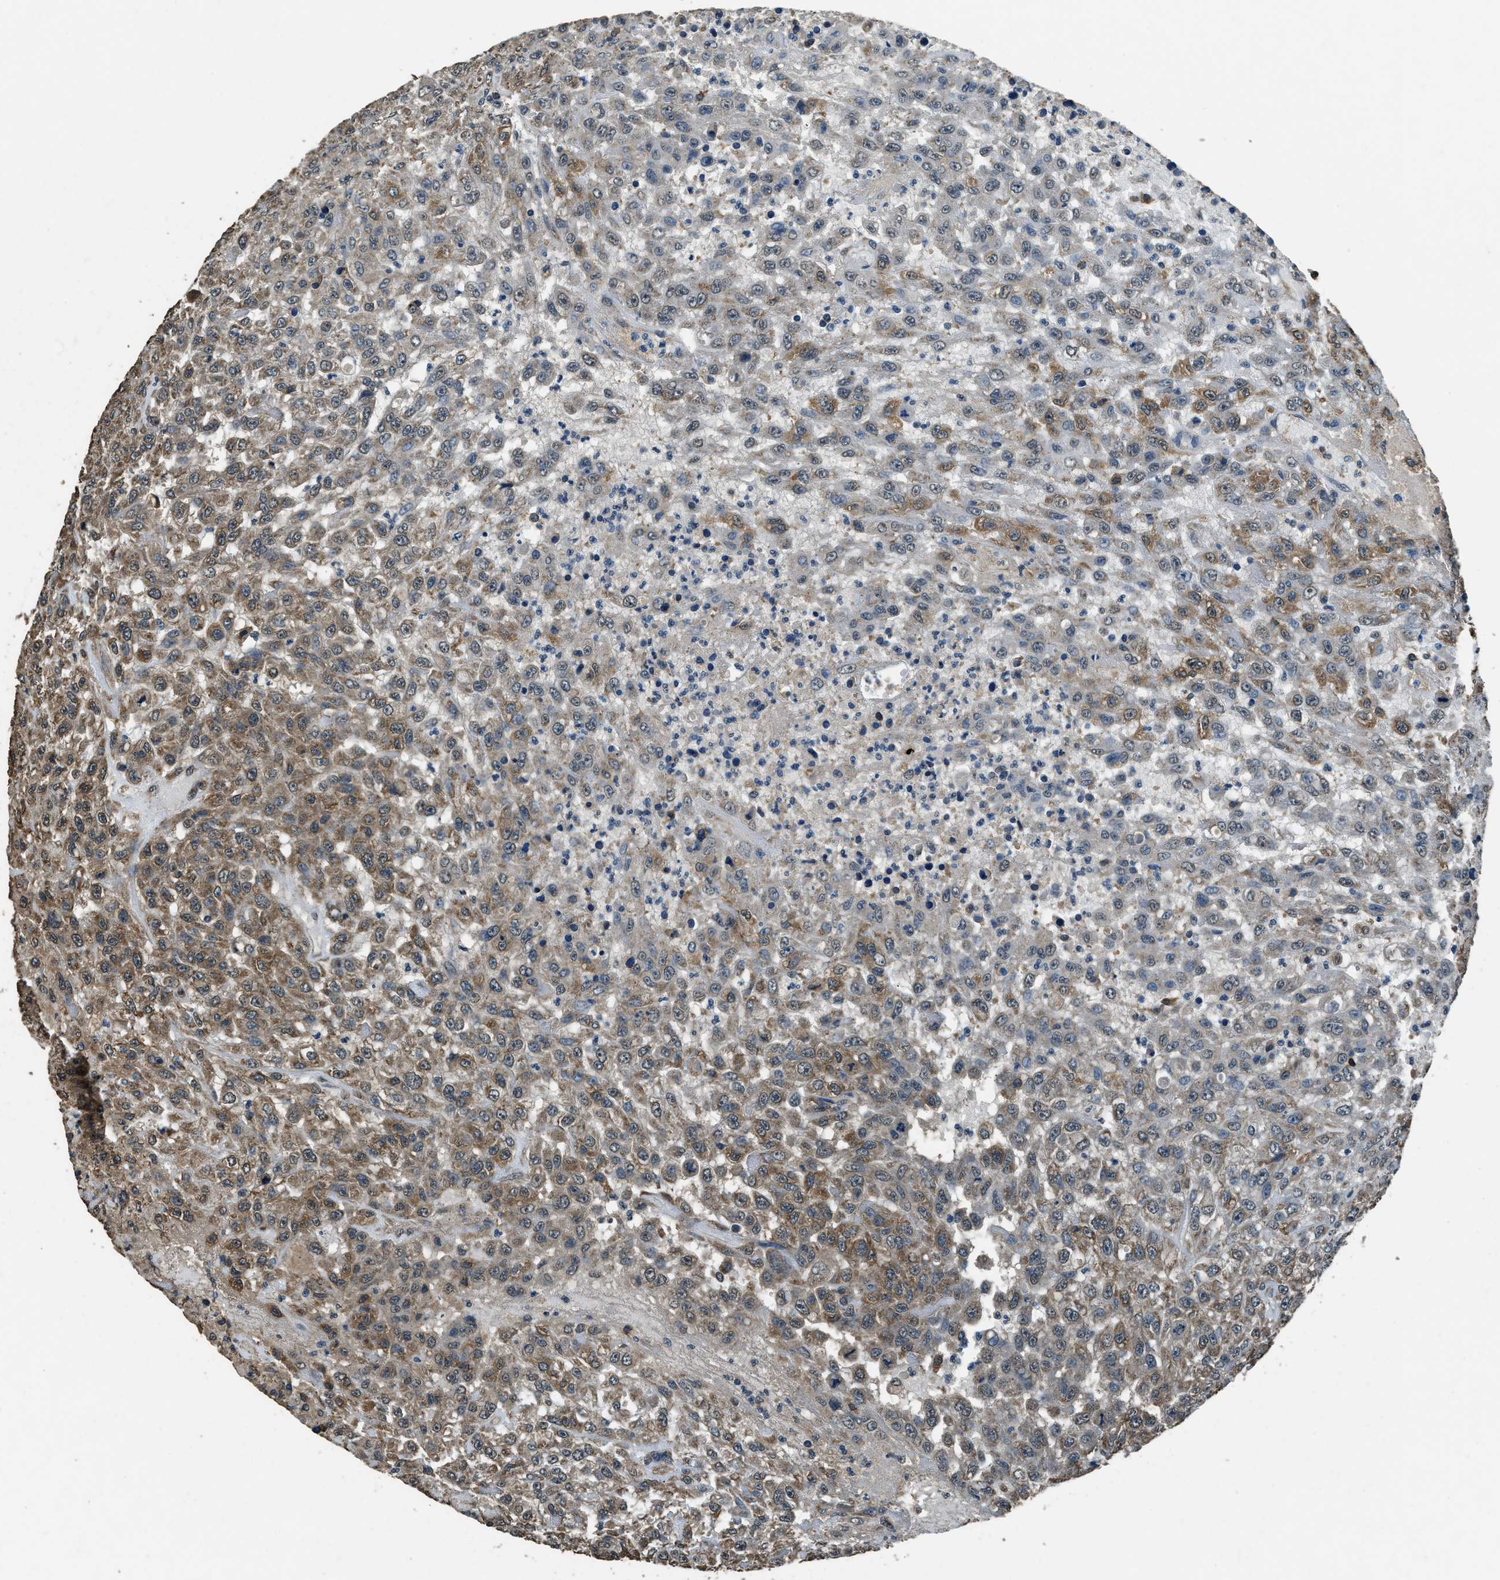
{"staining": {"intensity": "moderate", "quantity": ">75%", "location": "cytoplasmic/membranous"}, "tissue": "urothelial cancer", "cell_type": "Tumor cells", "image_type": "cancer", "snomed": [{"axis": "morphology", "description": "Urothelial carcinoma, High grade"}, {"axis": "topography", "description": "Urinary bladder"}], "caption": "Immunohistochemical staining of urothelial cancer exhibits moderate cytoplasmic/membranous protein positivity in about >75% of tumor cells.", "gene": "SALL3", "patient": {"sex": "male", "age": 46}}